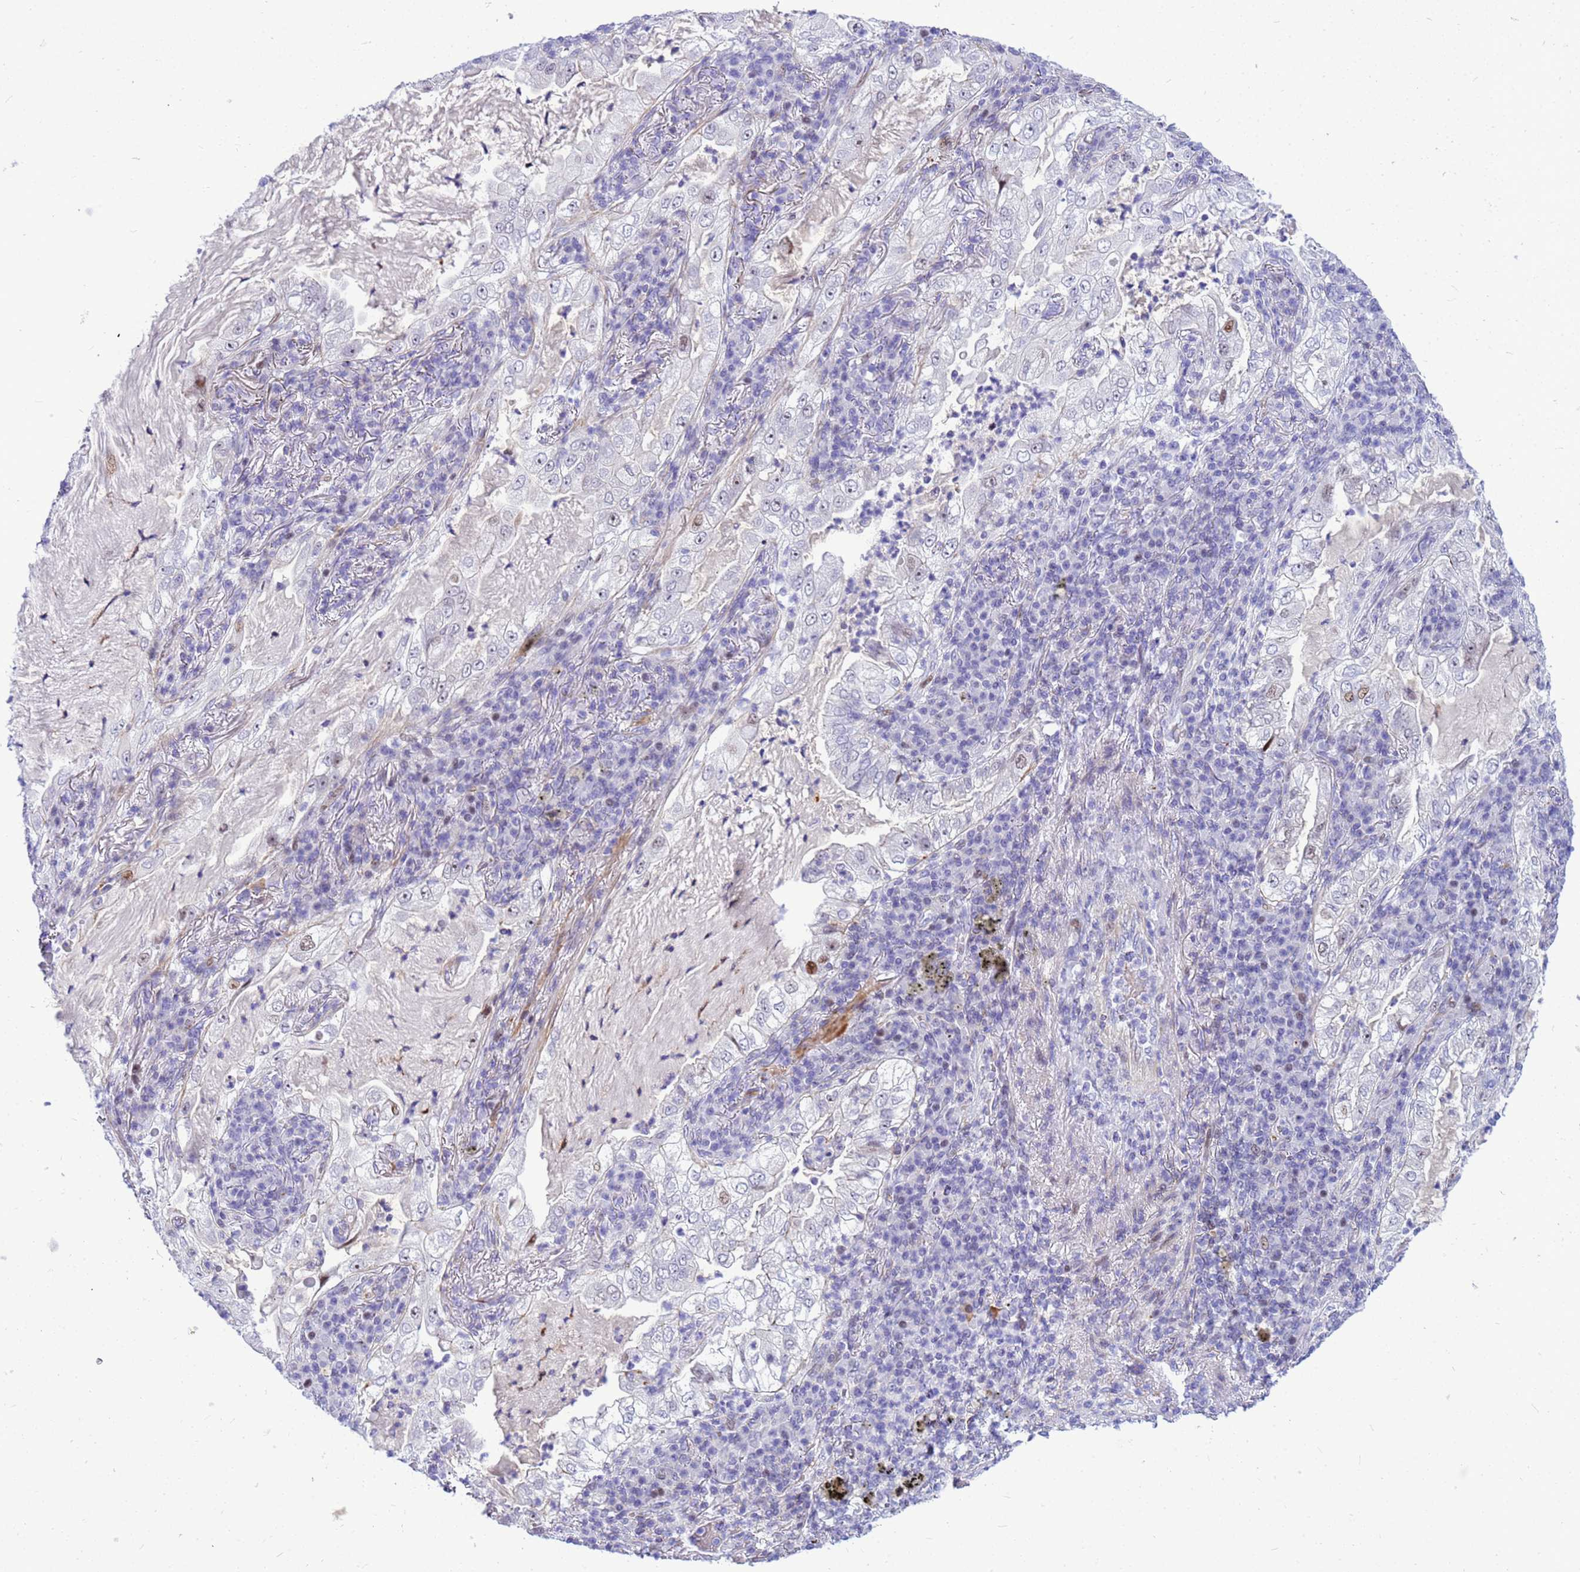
{"staining": {"intensity": "negative", "quantity": "none", "location": "none"}, "tissue": "lung cancer", "cell_type": "Tumor cells", "image_type": "cancer", "snomed": [{"axis": "morphology", "description": "Adenocarcinoma, NOS"}, {"axis": "topography", "description": "Lung"}], "caption": "High power microscopy histopathology image of an immunohistochemistry histopathology image of lung adenocarcinoma, revealing no significant positivity in tumor cells.", "gene": "ADAMTS7", "patient": {"sex": "female", "age": 73}}